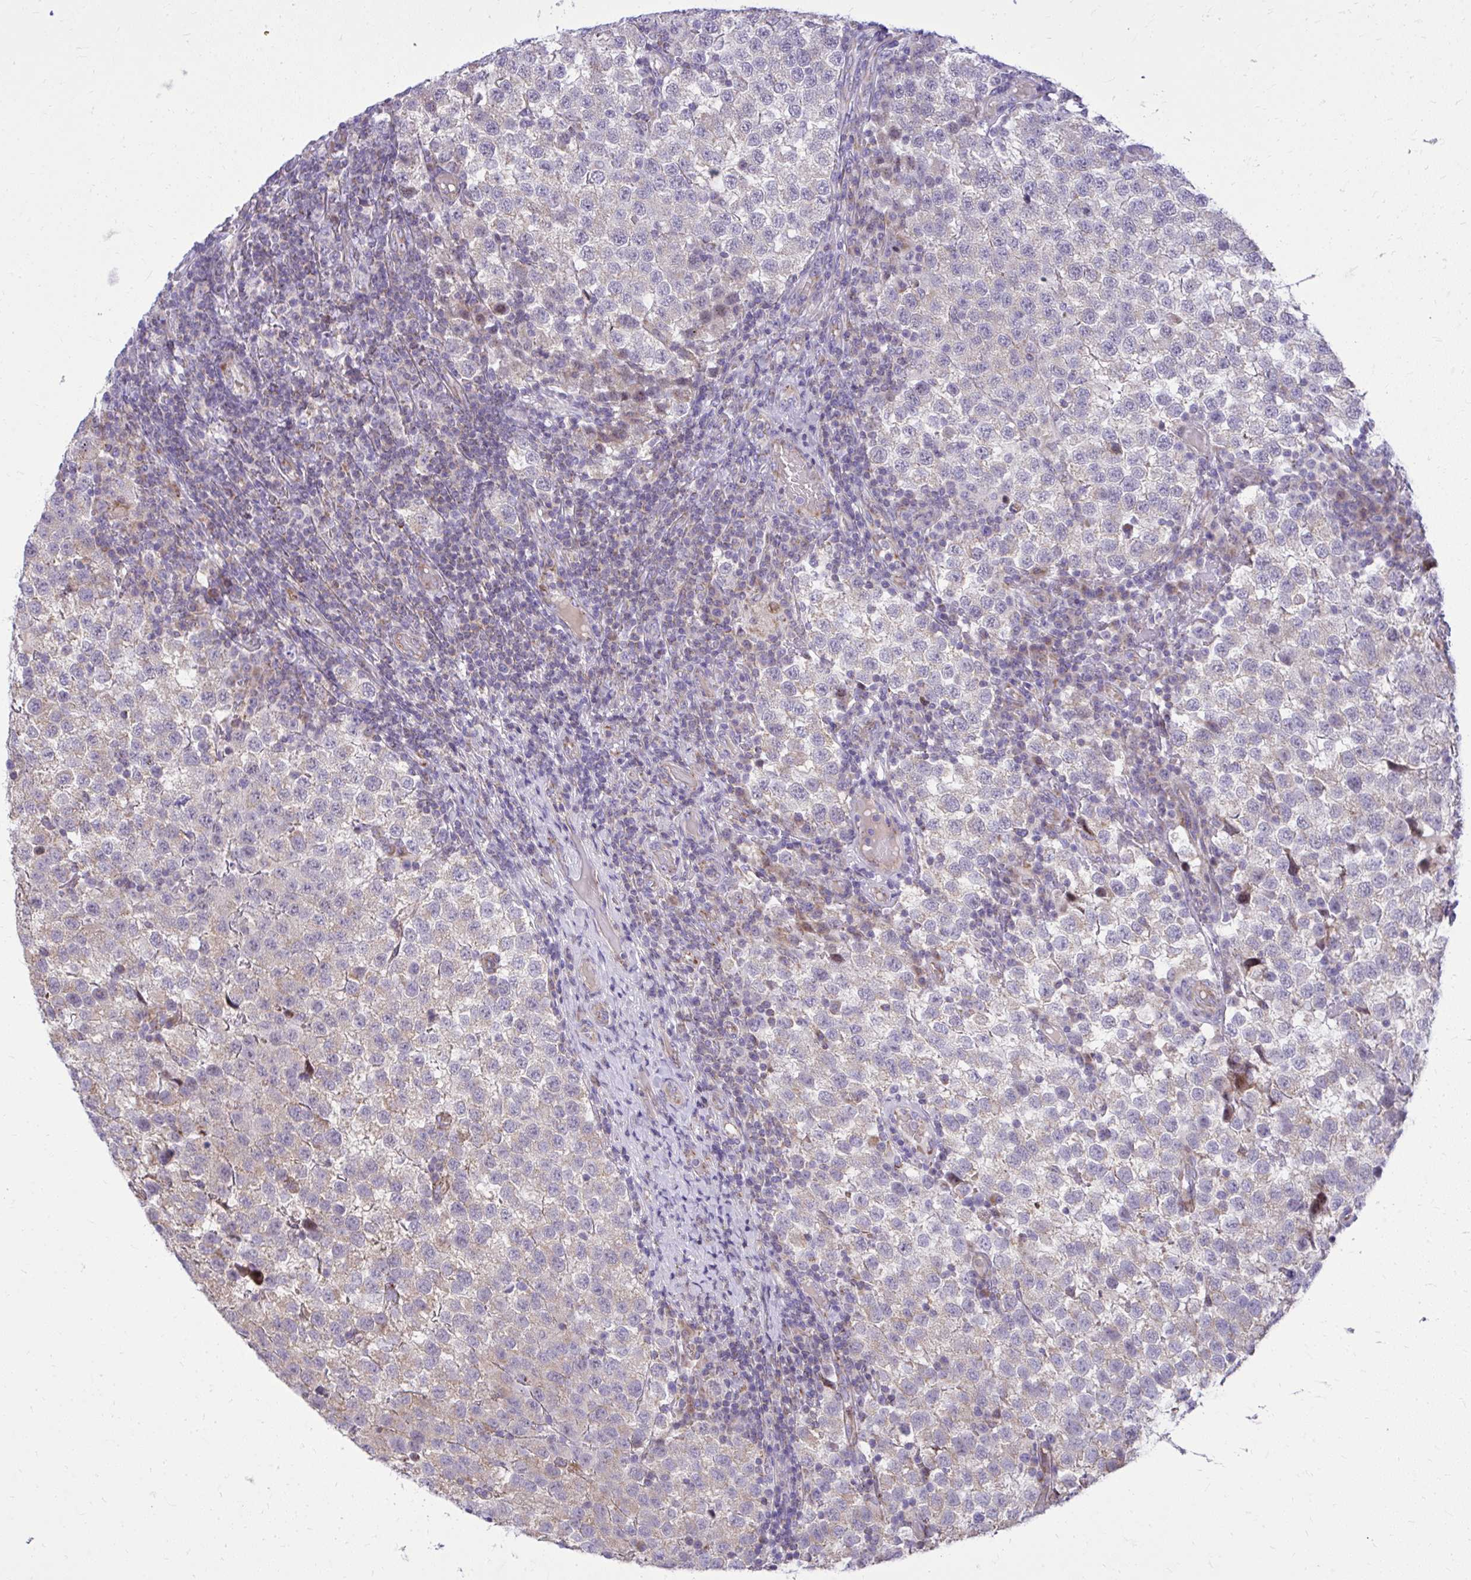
{"staining": {"intensity": "negative", "quantity": "none", "location": "none"}, "tissue": "testis cancer", "cell_type": "Tumor cells", "image_type": "cancer", "snomed": [{"axis": "morphology", "description": "Seminoma, NOS"}, {"axis": "topography", "description": "Testis"}], "caption": "IHC of human testis cancer shows no staining in tumor cells.", "gene": "GPRIN3", "patient": {"sex": "male", "age": 34}}